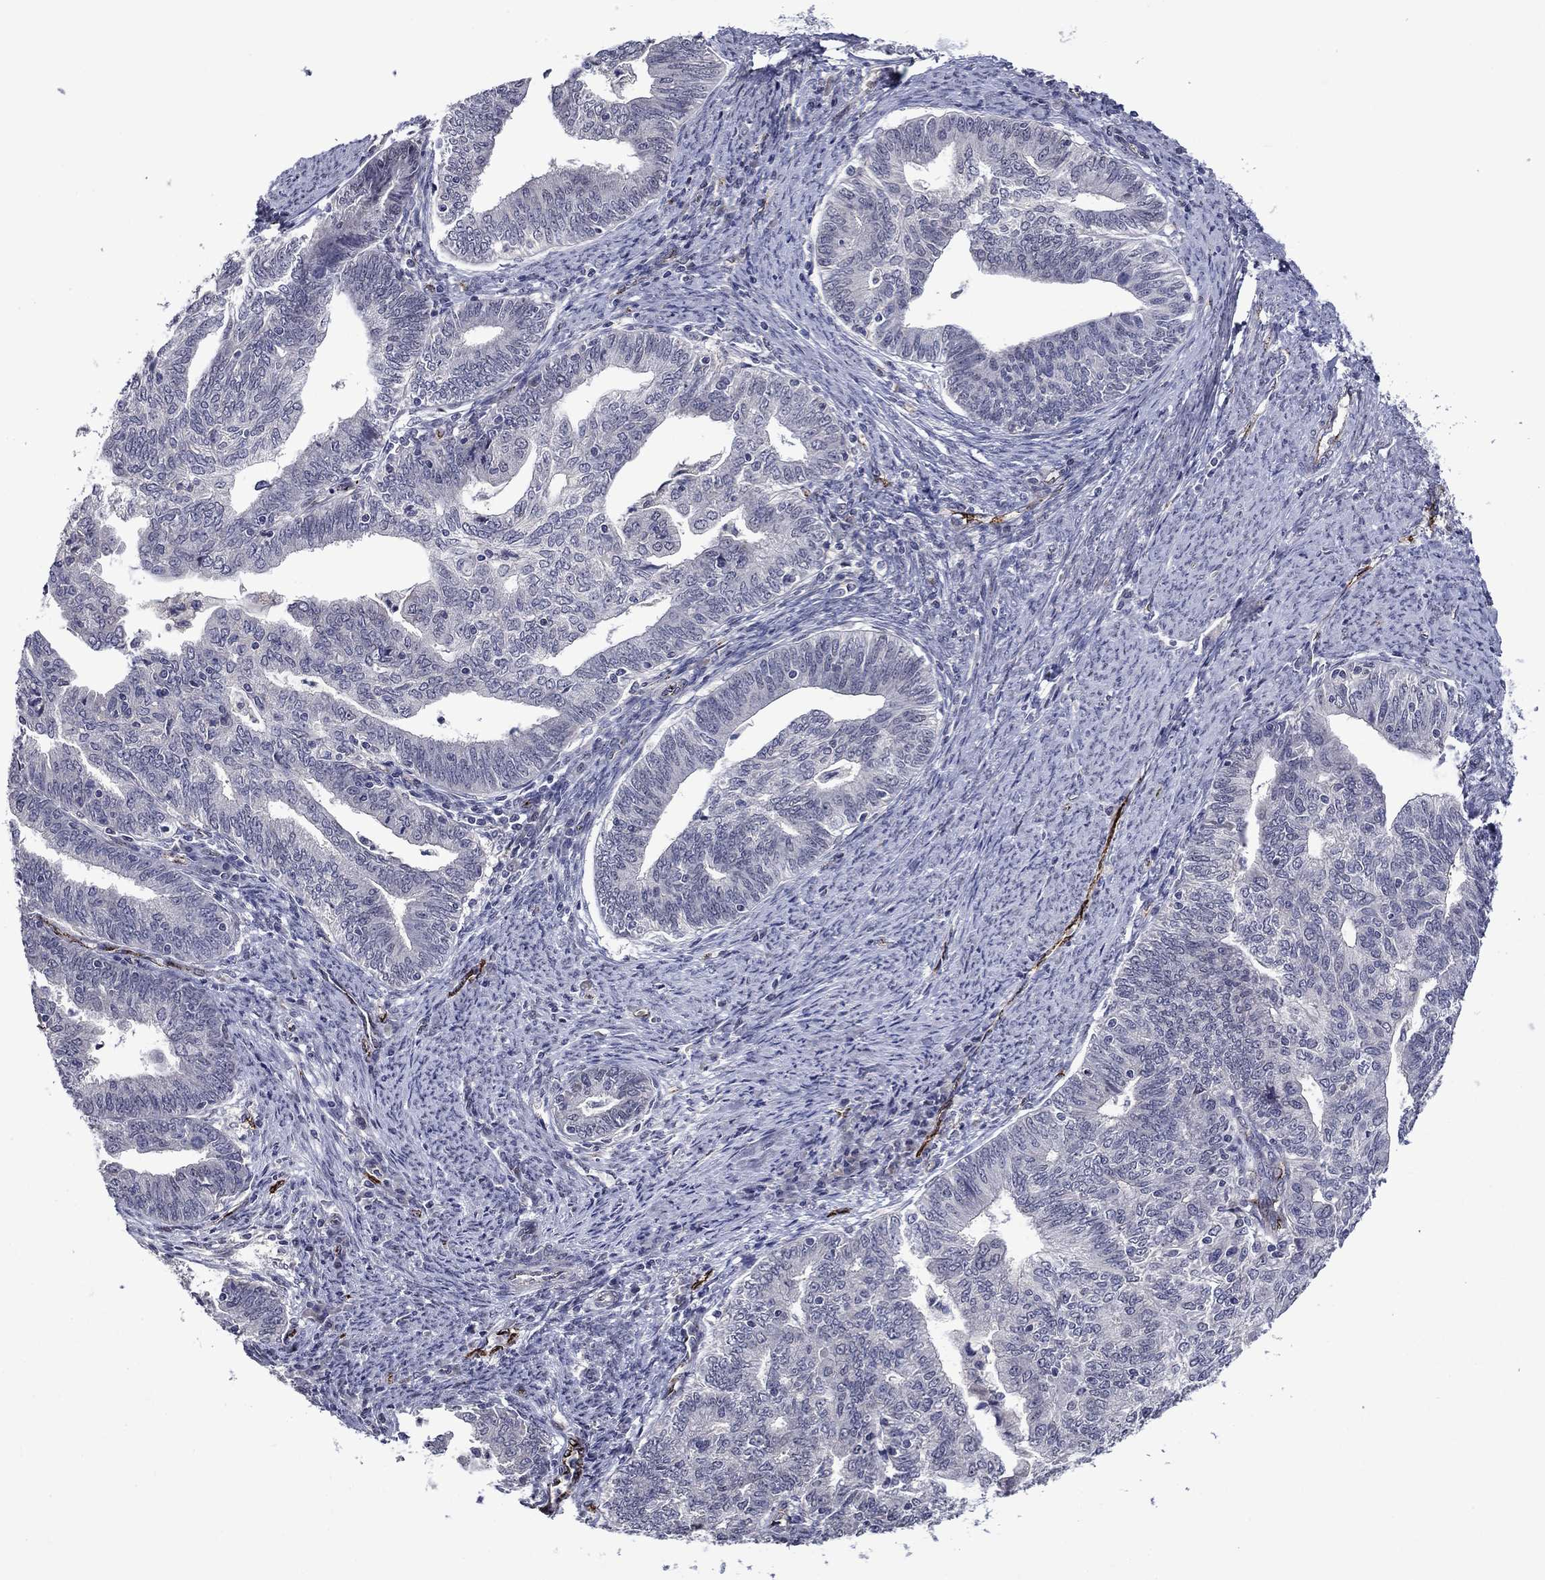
{"staining": {"intensity": "negative", "quantity": "none", "location": "none"}, "tissue": "endometrial cancer", "cell_type": "Tumor cells", "image_type": "cancer", "snomed": [{"axis": "morphology", "description": "Adenocarcinoma, NOS"}, {"axis": "topography", "description": "Endometrium"}], "caption": "There is no significant positivity in tumor cells of endometrial adenocarcinoma.", "gene": "SLITRK1", "patient": {"sex": "female", "age": 82}}